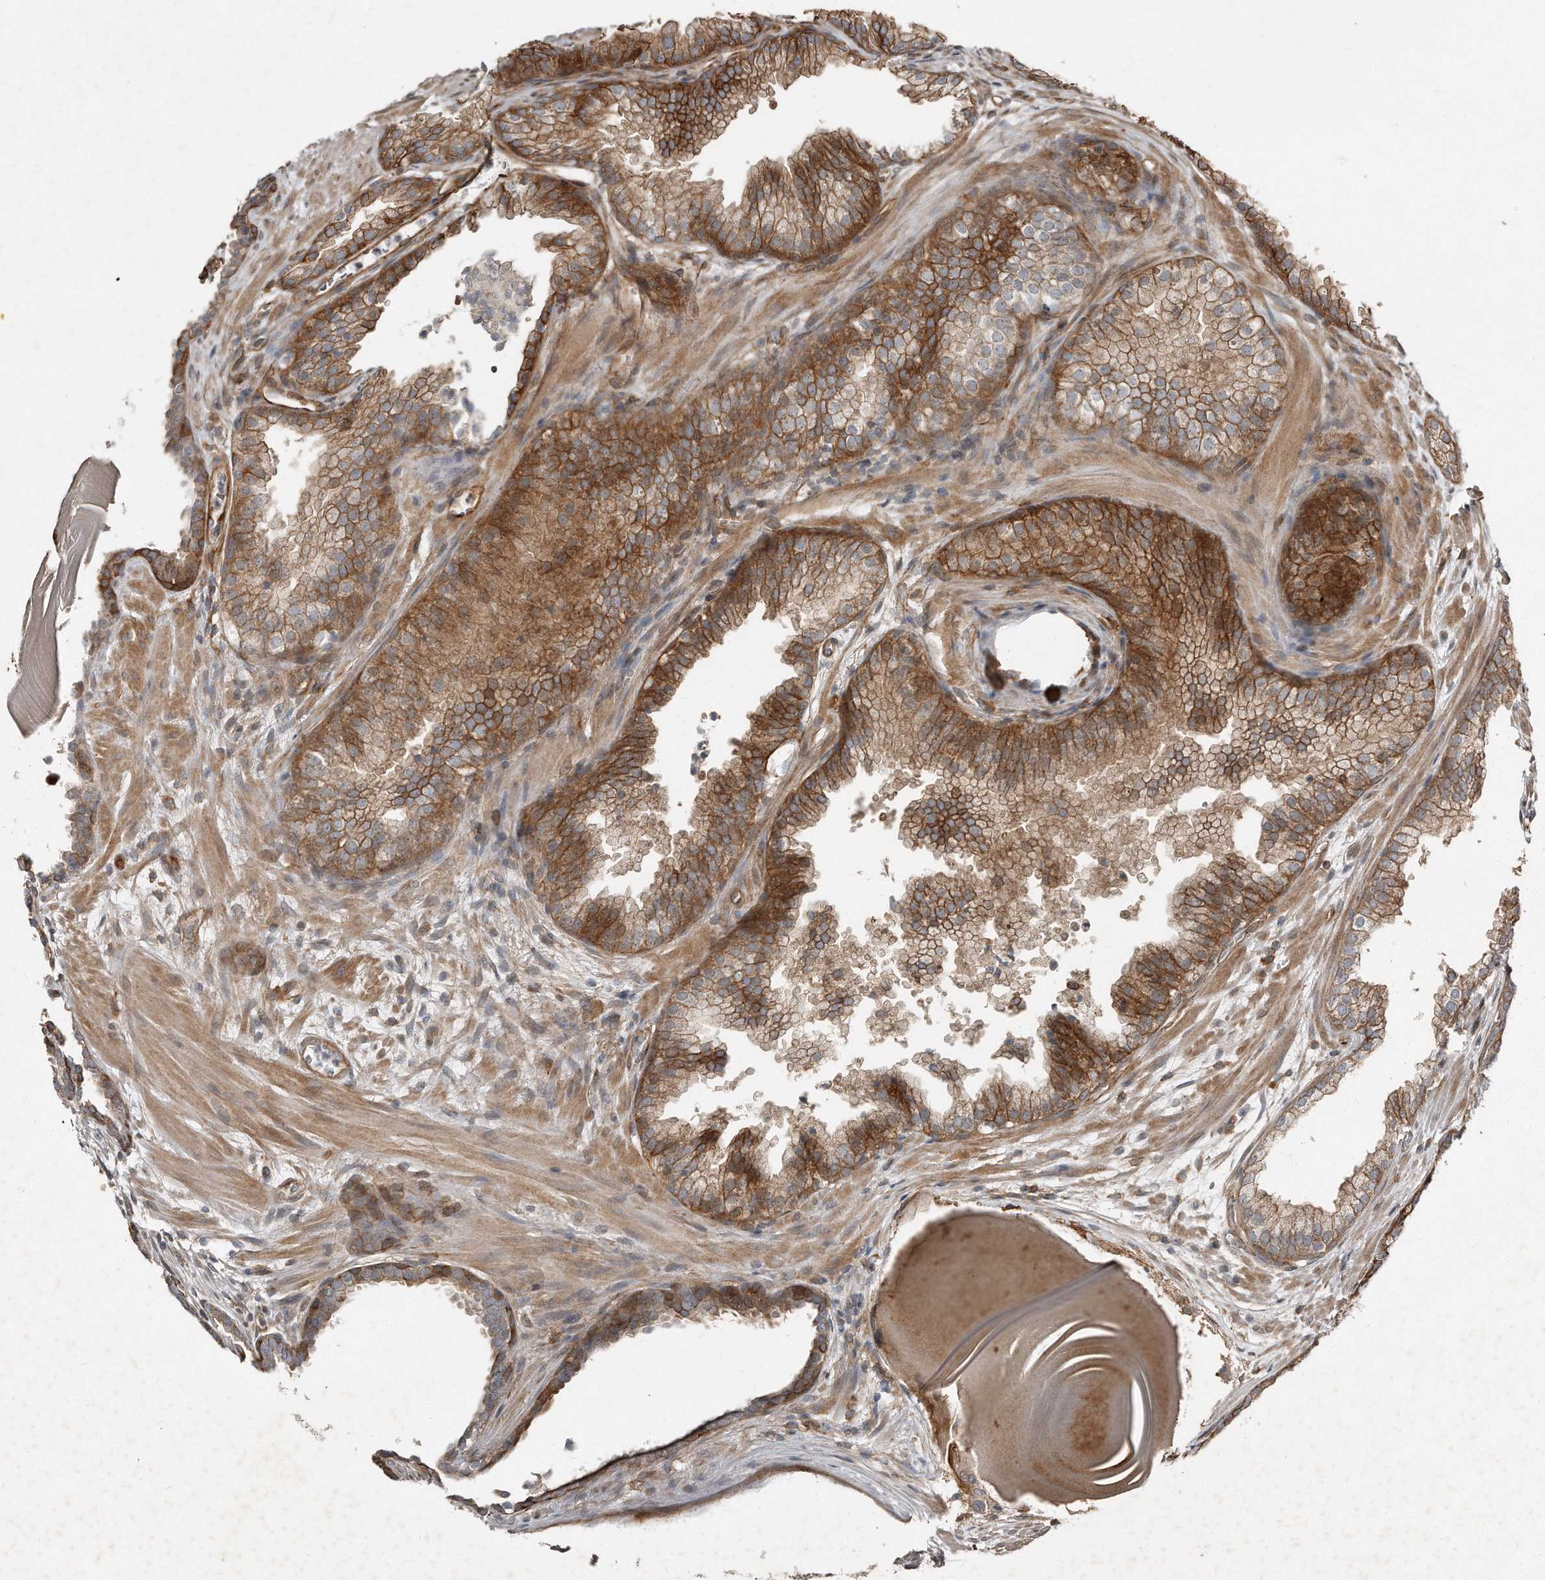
{"staining": {"intensity": "moderate", "quantity": "25%-75%", "location": "cytoplasmic/membranous"}, "tissue": "prostate cancer", "cell_type": "Tumor cells", "image_type": "cancer", "snomed": [{"axis": "morphology", "description": "Adenocarcinoma, High grade"}, {"axis": "topography", "description": "Prostate"}], "caption": "Tumor cells reveal moderate cytoplasmic/membranous positivity in approximately 25%-75% of cells in adenocarcinoma (high-grade) (prostate).", "gene": "SNAP47", "patient": {"sex": "male", "age": 62}}